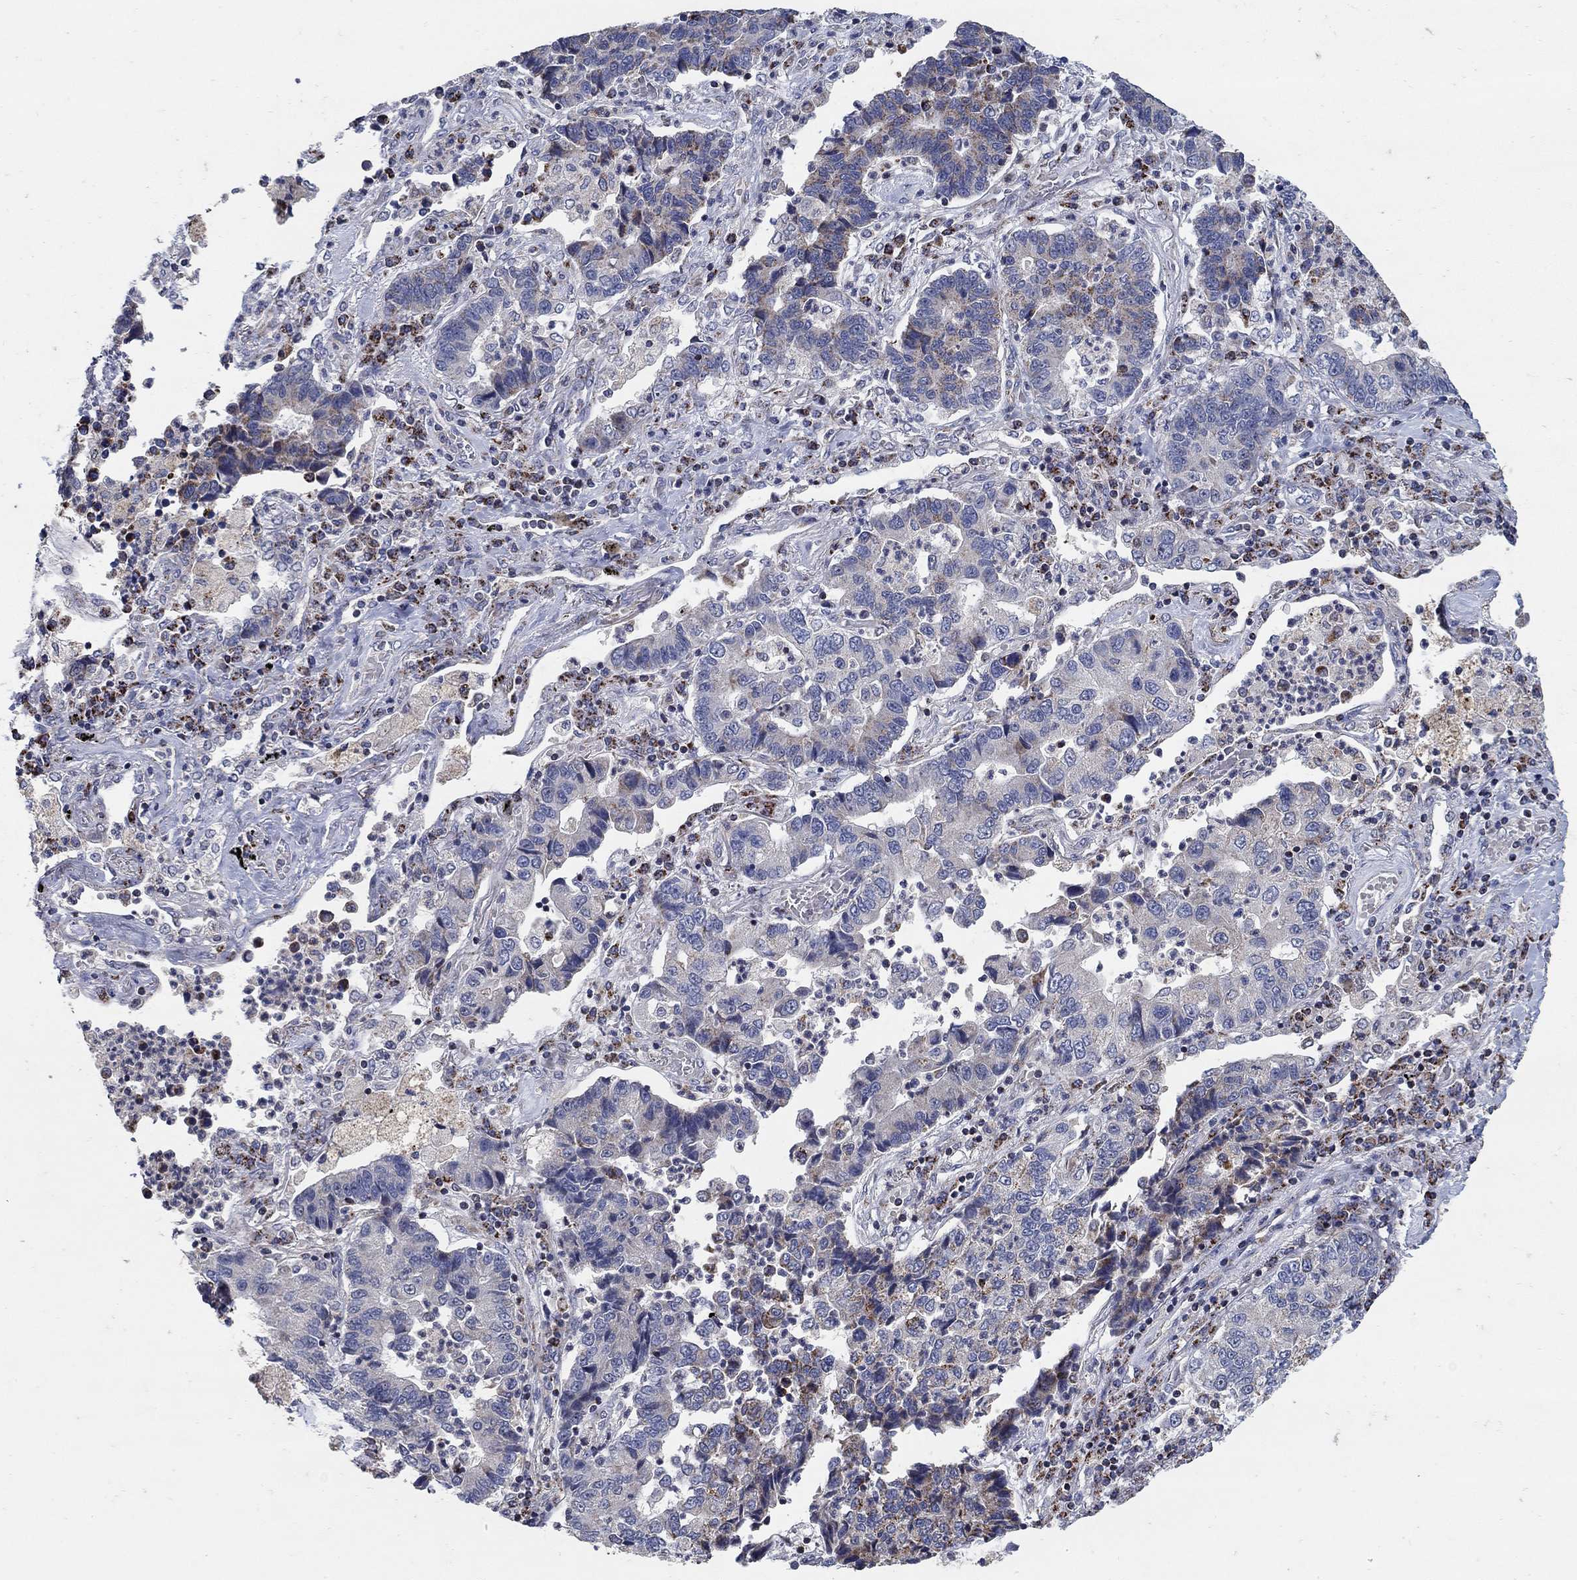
{"staining": {"intensity": "moderate", "quantity": "<25%", "location": "cytoplasmic/membranous"}, "tissue": "lung cancer", "cell_type": "Tumor cells", "image_type": "cancer", "snomed": [{"axis": "morphology", "description": "Adenocarcinoma, NOS"}, {"axis": "topography", "description": "Lung"}], "caption": "Protein expression analysis of human lung cancer reveals moderate cytoplasmic/membranous expression in about <25% of tumor cells.", "gene": "HMX2", "patient": {"sex": "female", "age": 57}}